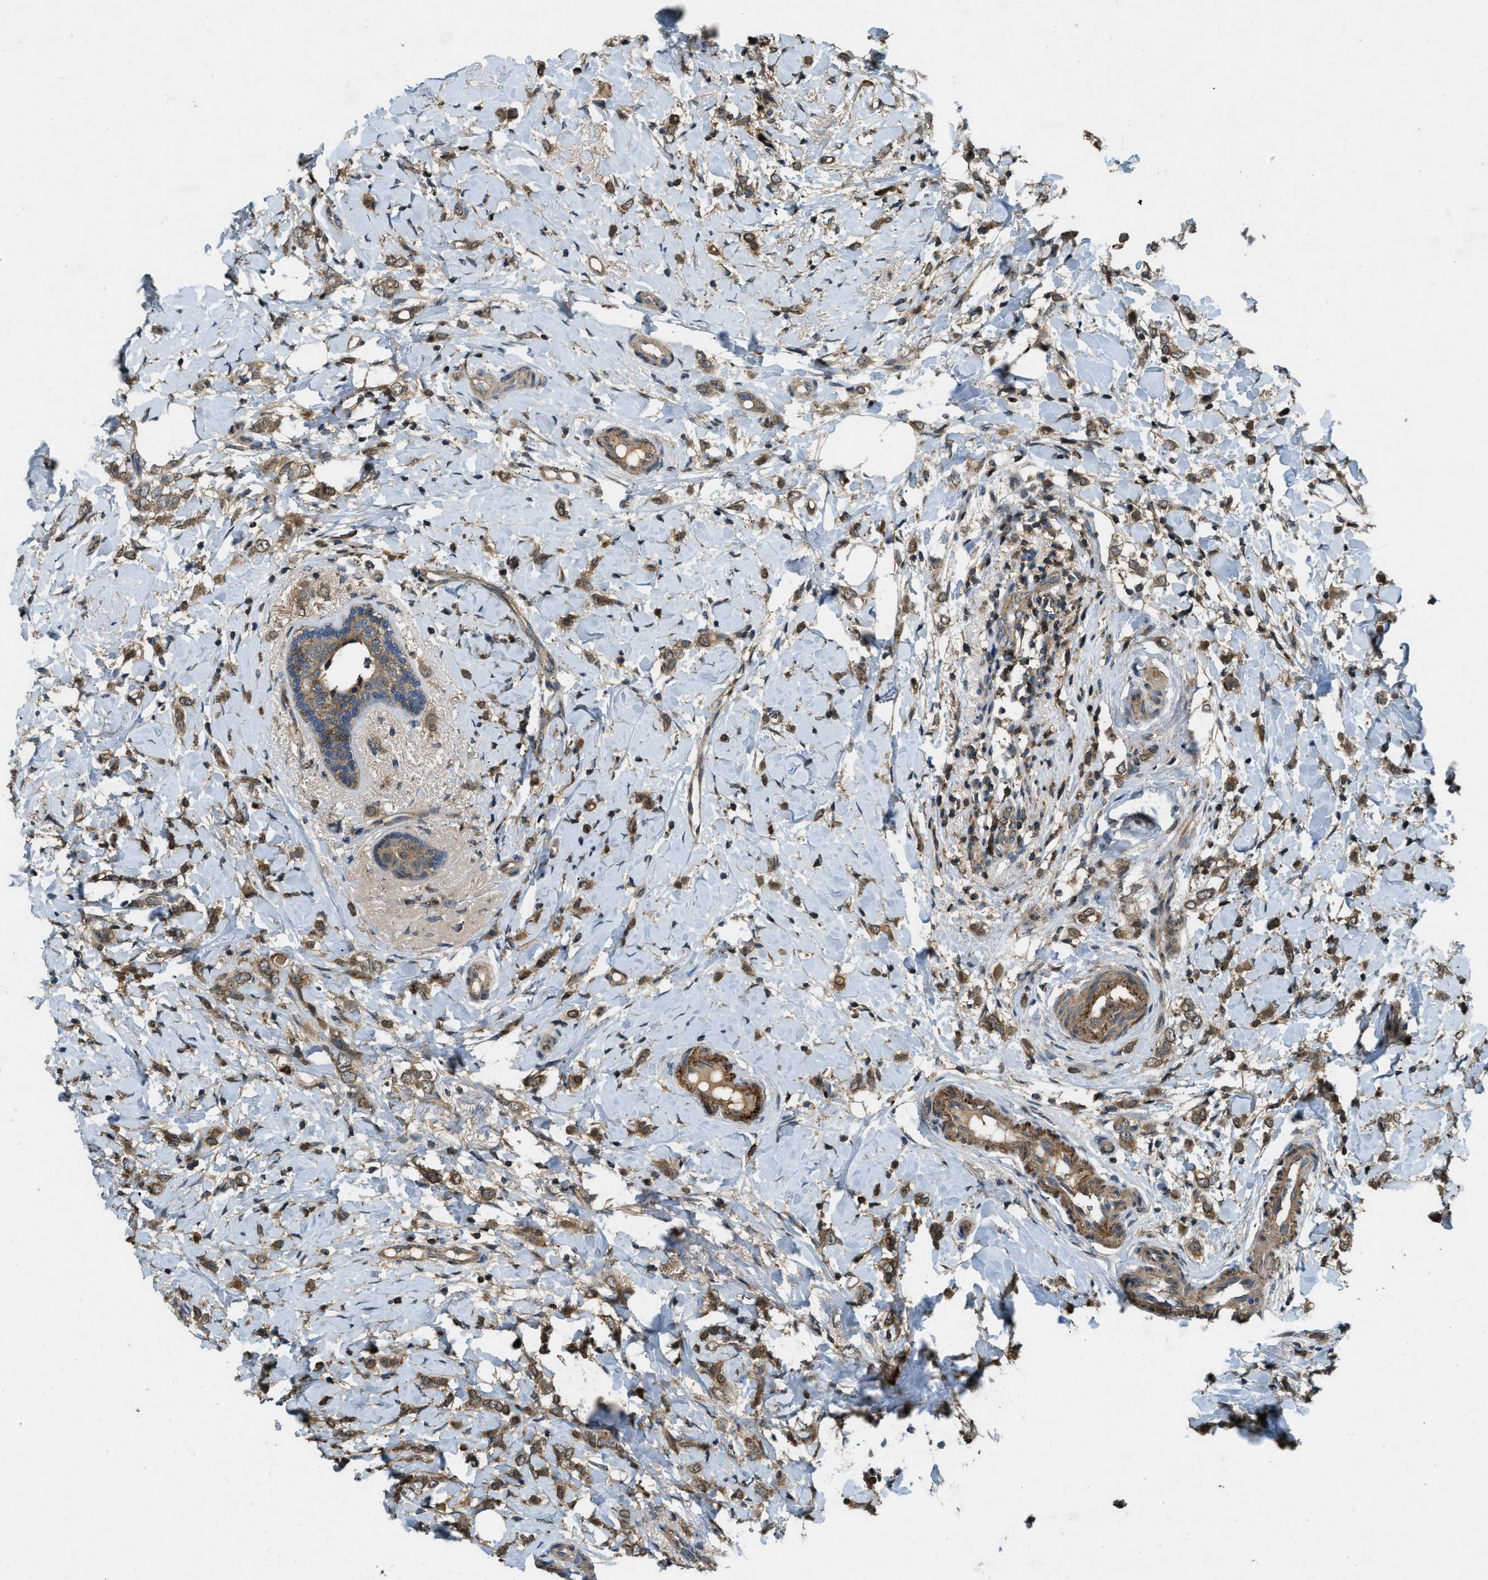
{"staining": {"intensity": "moderate", "quantity": ">75%", "location": "cytoplasmic/membranous,nuclear"}, "tissue": "breast cancer", "cell_type": "Tumor cells", "image_type": "cancer", "snomed": [{"axis": "morphology", "description": "Normal tissue, NOS"}, {"axis": "morphology", "description": "Lobular carcinoma"}, {"axis": "topography", "description": "Breast"}], "caption": "This is an image of IHC staining of breast cancer, which shows moderate expression in the cytoplasmic/membranous and nuclear of tumor cells.", "gene": "ATP8B1", "patient": {"sex": "female", "age": 47}}